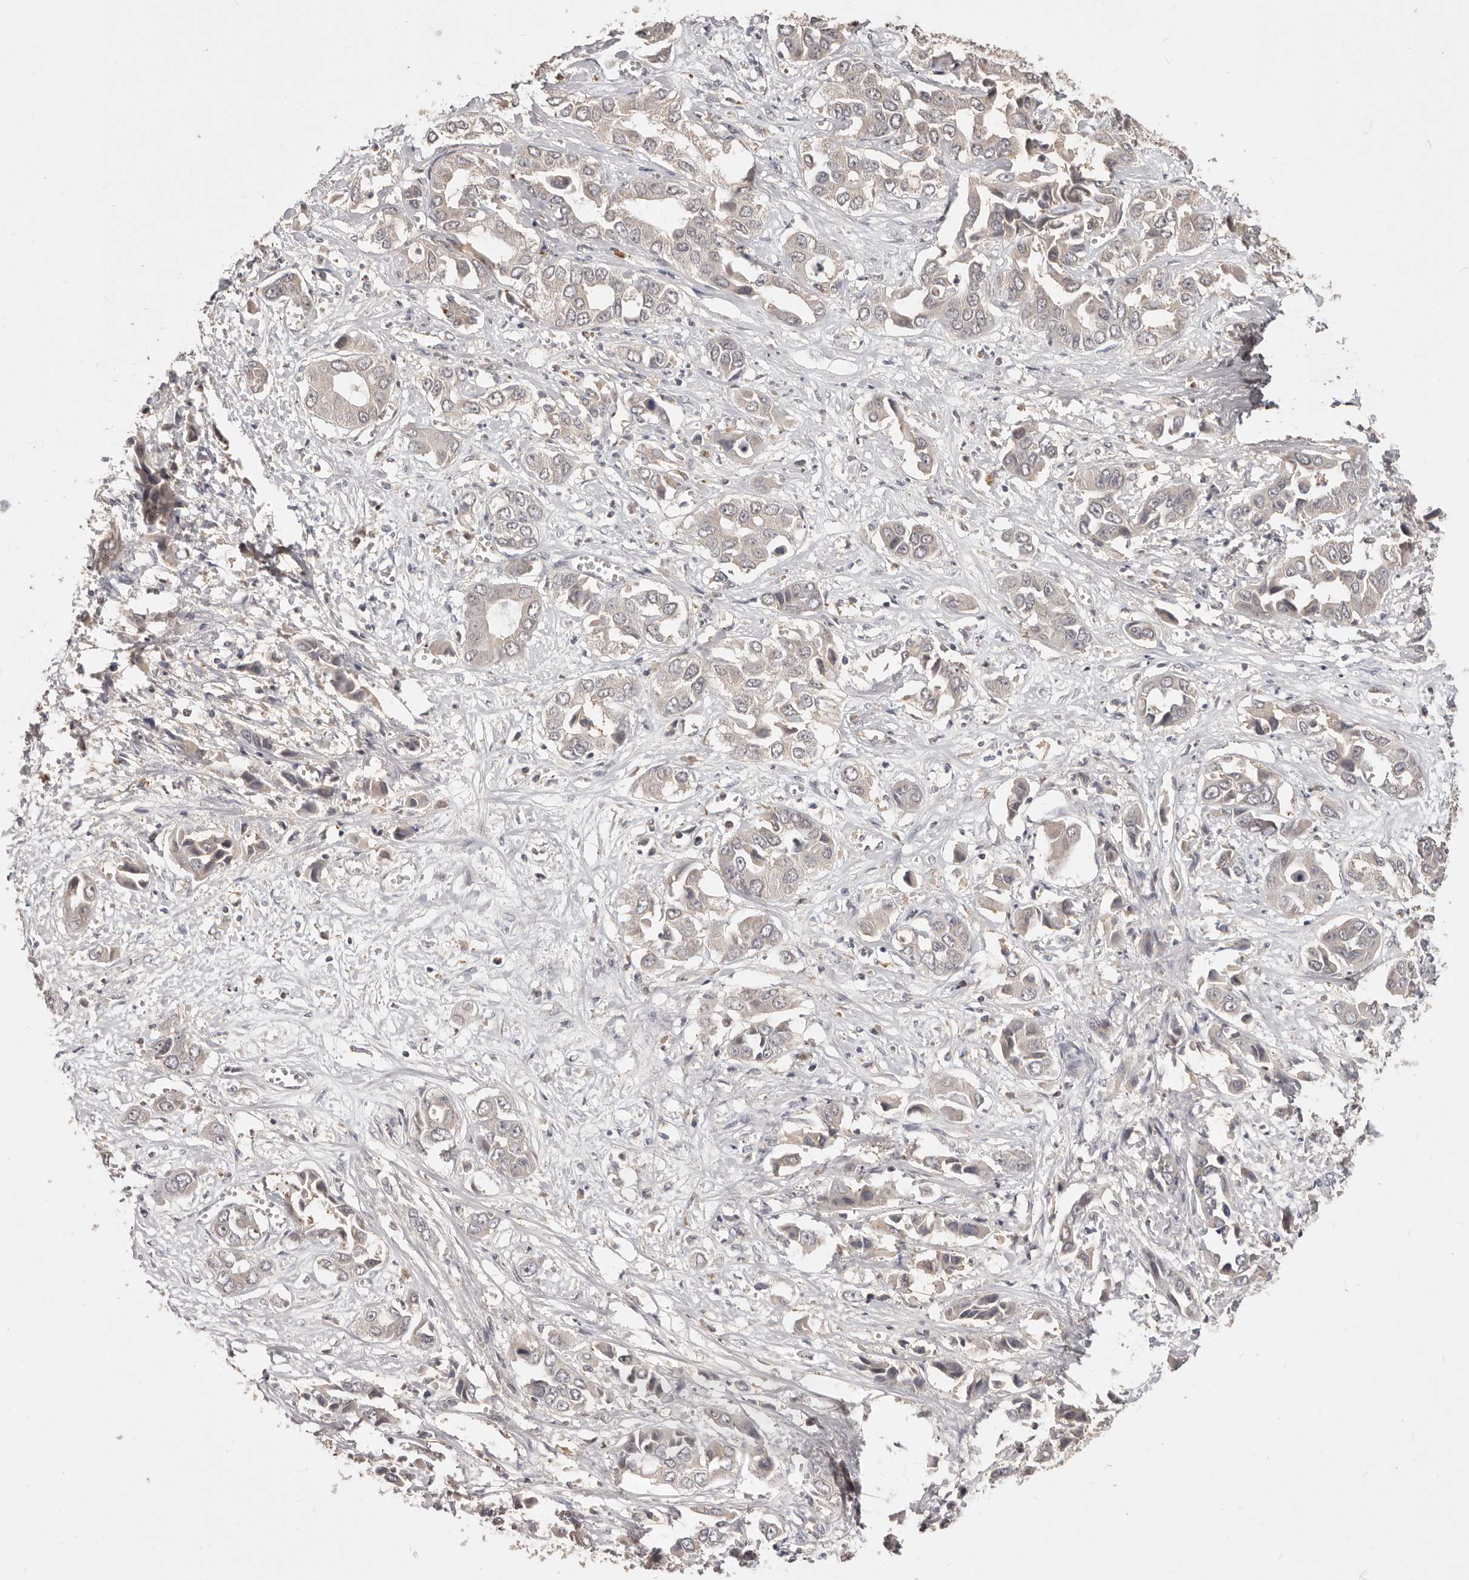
{"staining": {"intensity": "negative", "quantity": "none", "location": "none"}, "tissue": "liver cancer", "cell_type": "Tumor cells", "image_type": "cancer", "snomed": [{"axis": "morphology", "description": "Cholangiocarcinoma"}, {"axis": "topography", "description": "Liver"}], "caption": "IHC photomicrograph of cholangiocarcinoma (liver) stained for a protein (brown), which demonstrates no staining in tumor cells.", "gene": "TSPAN13", "patient": {"sex": "female", "age": 52}}